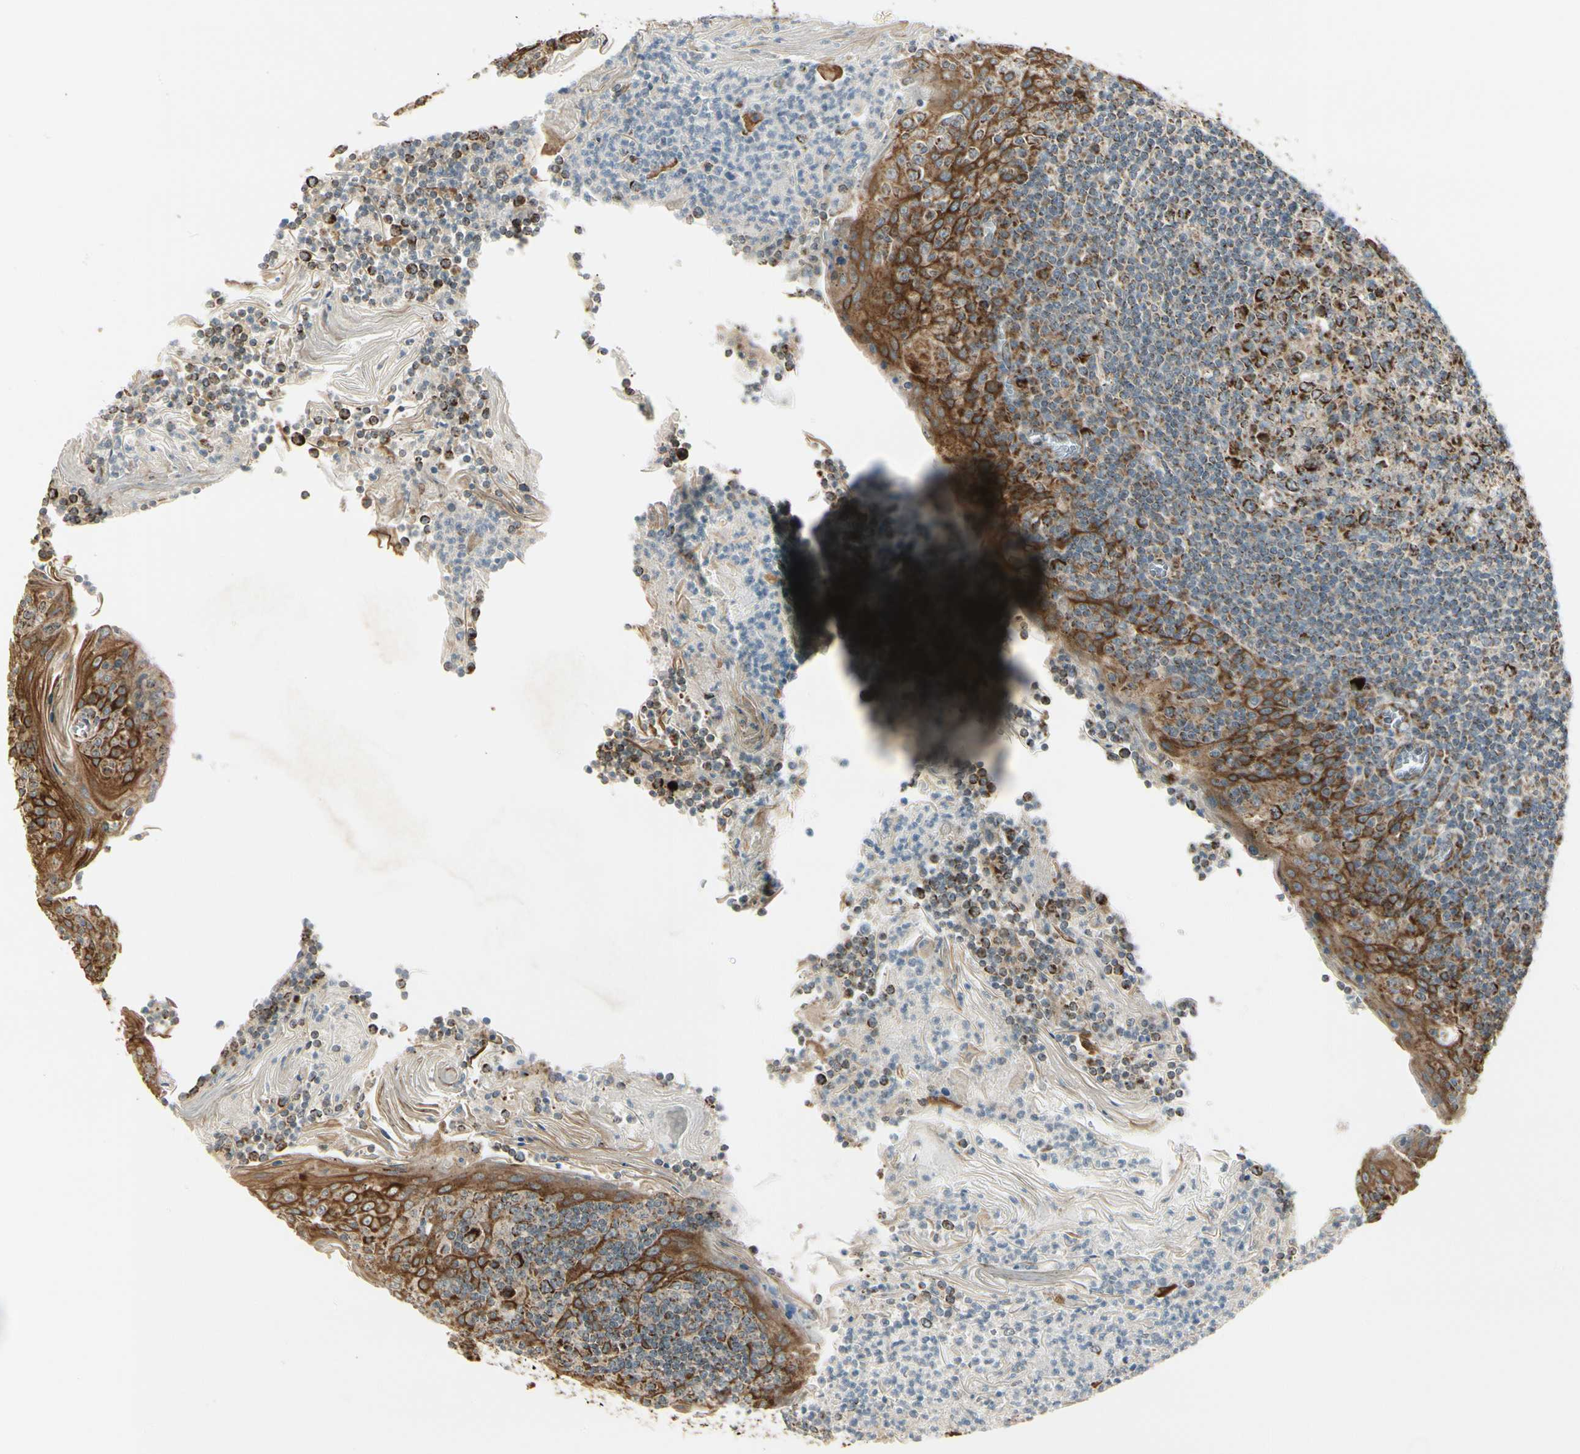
{"staining": {"intensity": "strong", "quantity": ">75%", "location": "cytoplasmic/membranous"}, "tissue": "tonsil", "cell_type": "Germinal center cells", "image_type": "normal", "snomed": [{"axis": "morphology", "description": "Normal tissue, NOS"}, {"axis": "topography", "description": "Tonsil"}], "caption": "An immunohistochemistry photomicrograph of unremarkable tissue is shown. Protein staining in brown labels strong cytoplasmic/membranous positivity in tonsil within germinal center cells.", "gene": "EPHB3", "patient": {"sex": "male", "age": 31}}